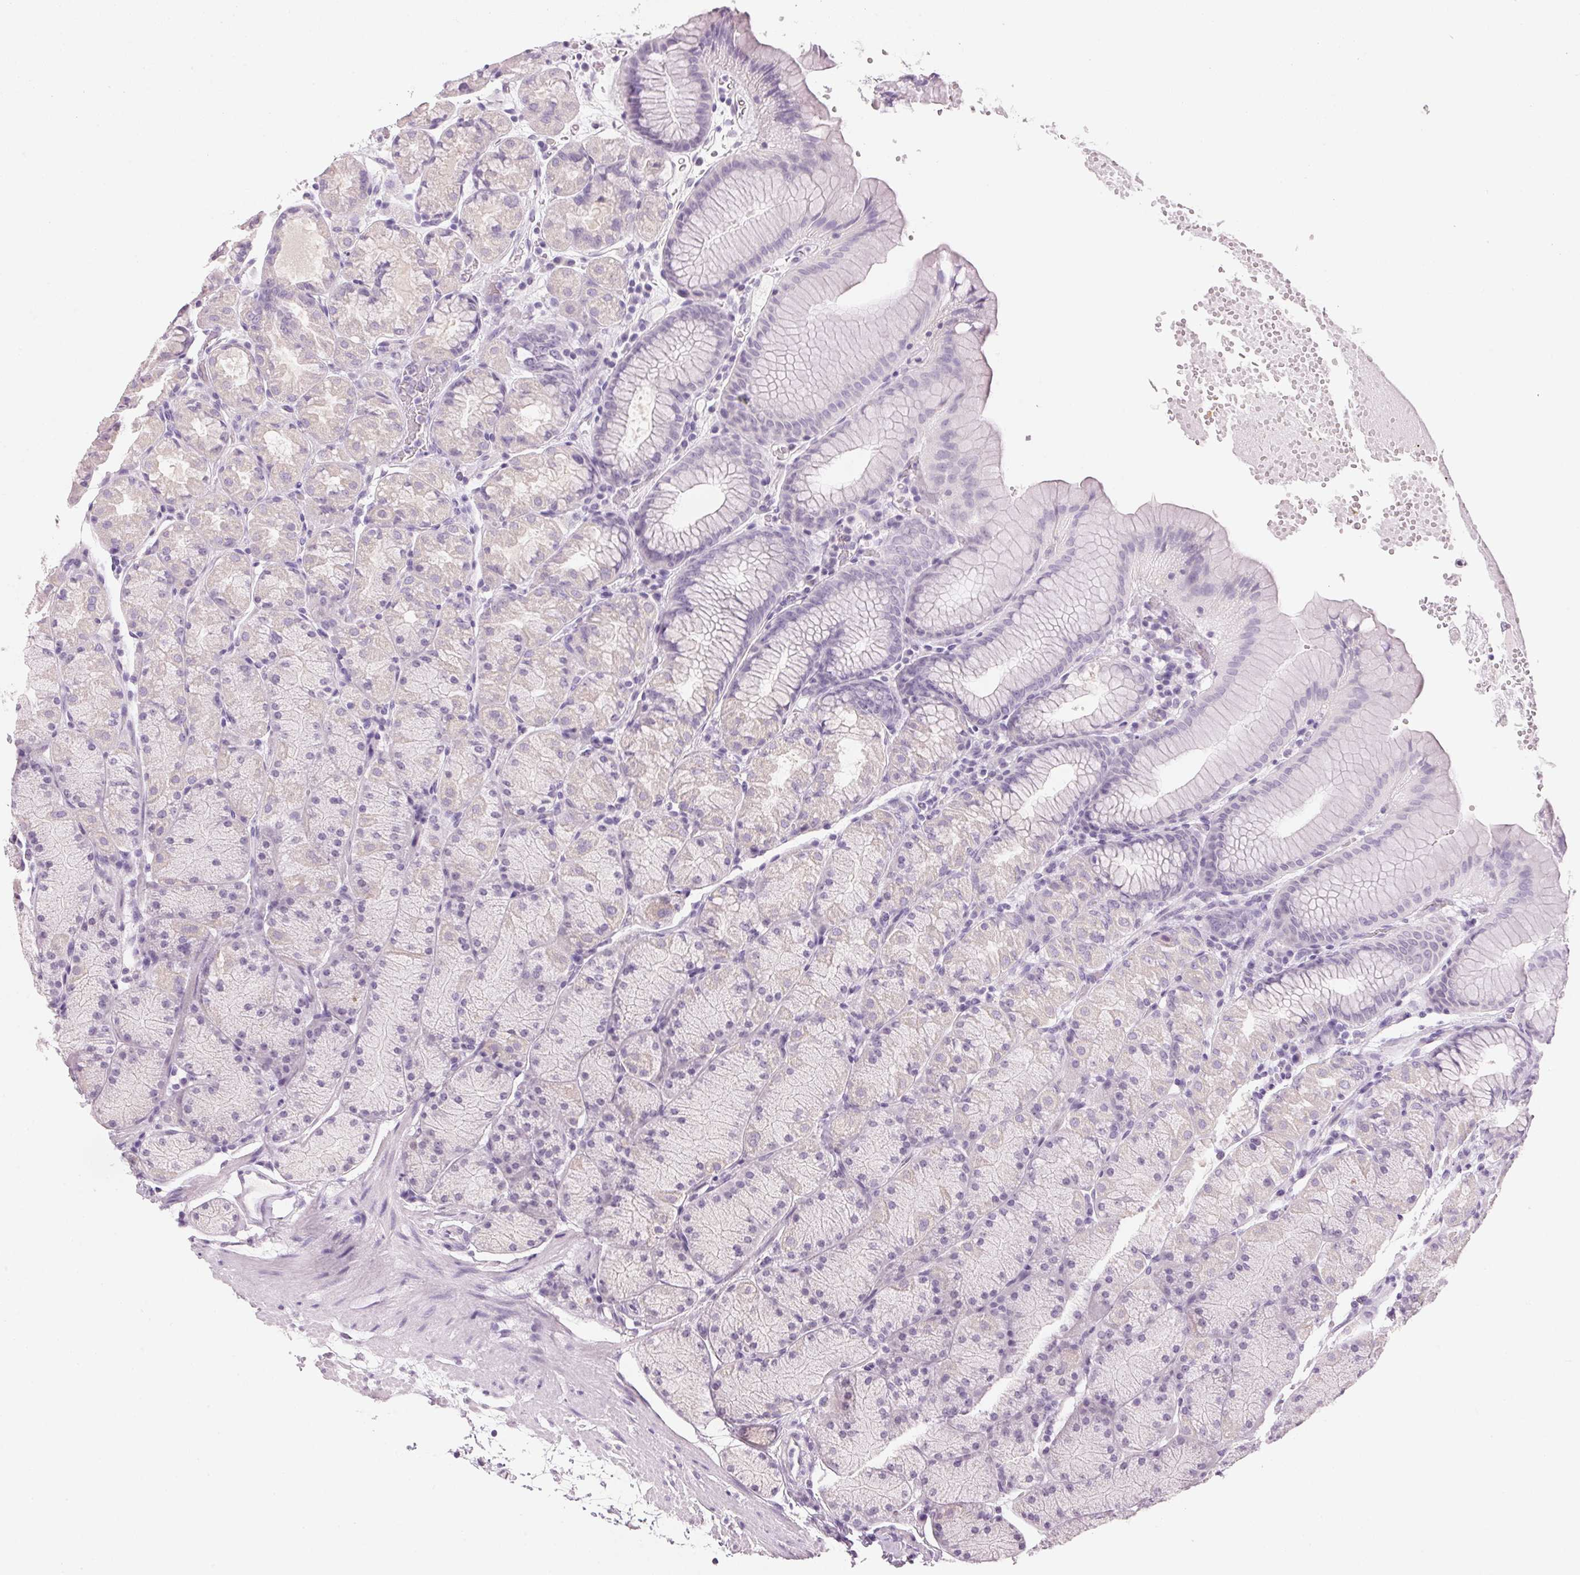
{"staining": {"intensity": "negative", "quantity": "none", "location": "none"}, "tissue": "stomach", "cell_type": "Glandular cells", "image_type": "normal", "snomed": [{"axis": "morphology", "description": "Normal tissue, NOS"}, {"axis": "topography", "description": "Stomach, upper"}, {"axis": "topography", "description": "Stomach"}], "caption": "Immunohistochemistry histopathology image of unremarkable stomach: human stomach stained with DAB (3,3'-diaminobenzidine) exhibits no significant protein staining in glandular cells. (Stains: DAB (3,3'-diaminobenzidine) immunohistochemistry (IHC) with hematoxylin counter stain, Microscopy: brightfield microscopy at high magnification).", "gene": "IGFBP1", "patient": {"sex": "male", "age": 76}}